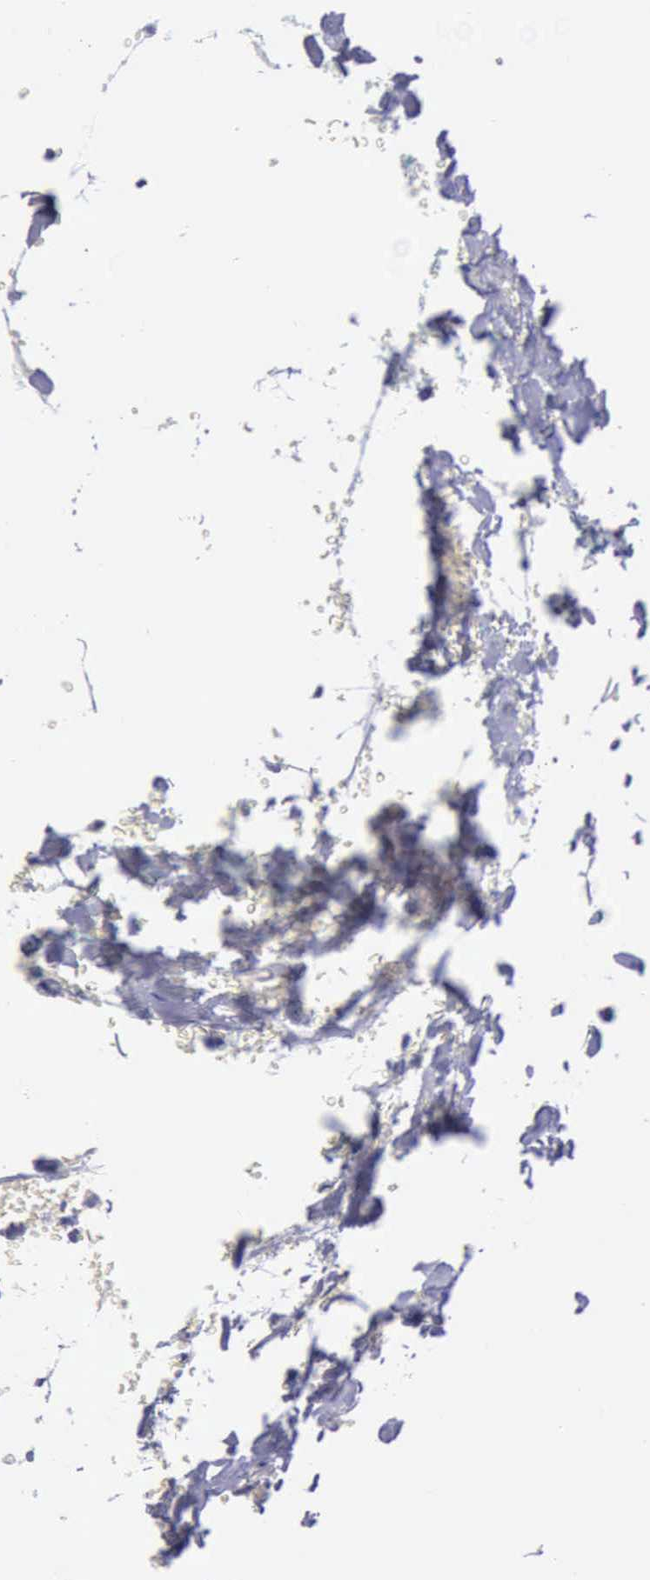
{"staining": {"intensity": "weak", "quantity": "25%-75%", "location": "nuclear"}, "tissue": "breast cancer", "cell_type": "Tumor cells", "image_type": "cancer", "snomed": [{"axis": "morphology", "description": "Lobular carcinoma"}, {"axis": "topography", "description": "Breast"}], "caption": "DAB immunohistochemical staining of human breast cancer shows weak nuclear protein staining in approximately 25%-75% of tumor cells.", "gene": "EP300", "patient": {"sex": "female", "age": 60}}